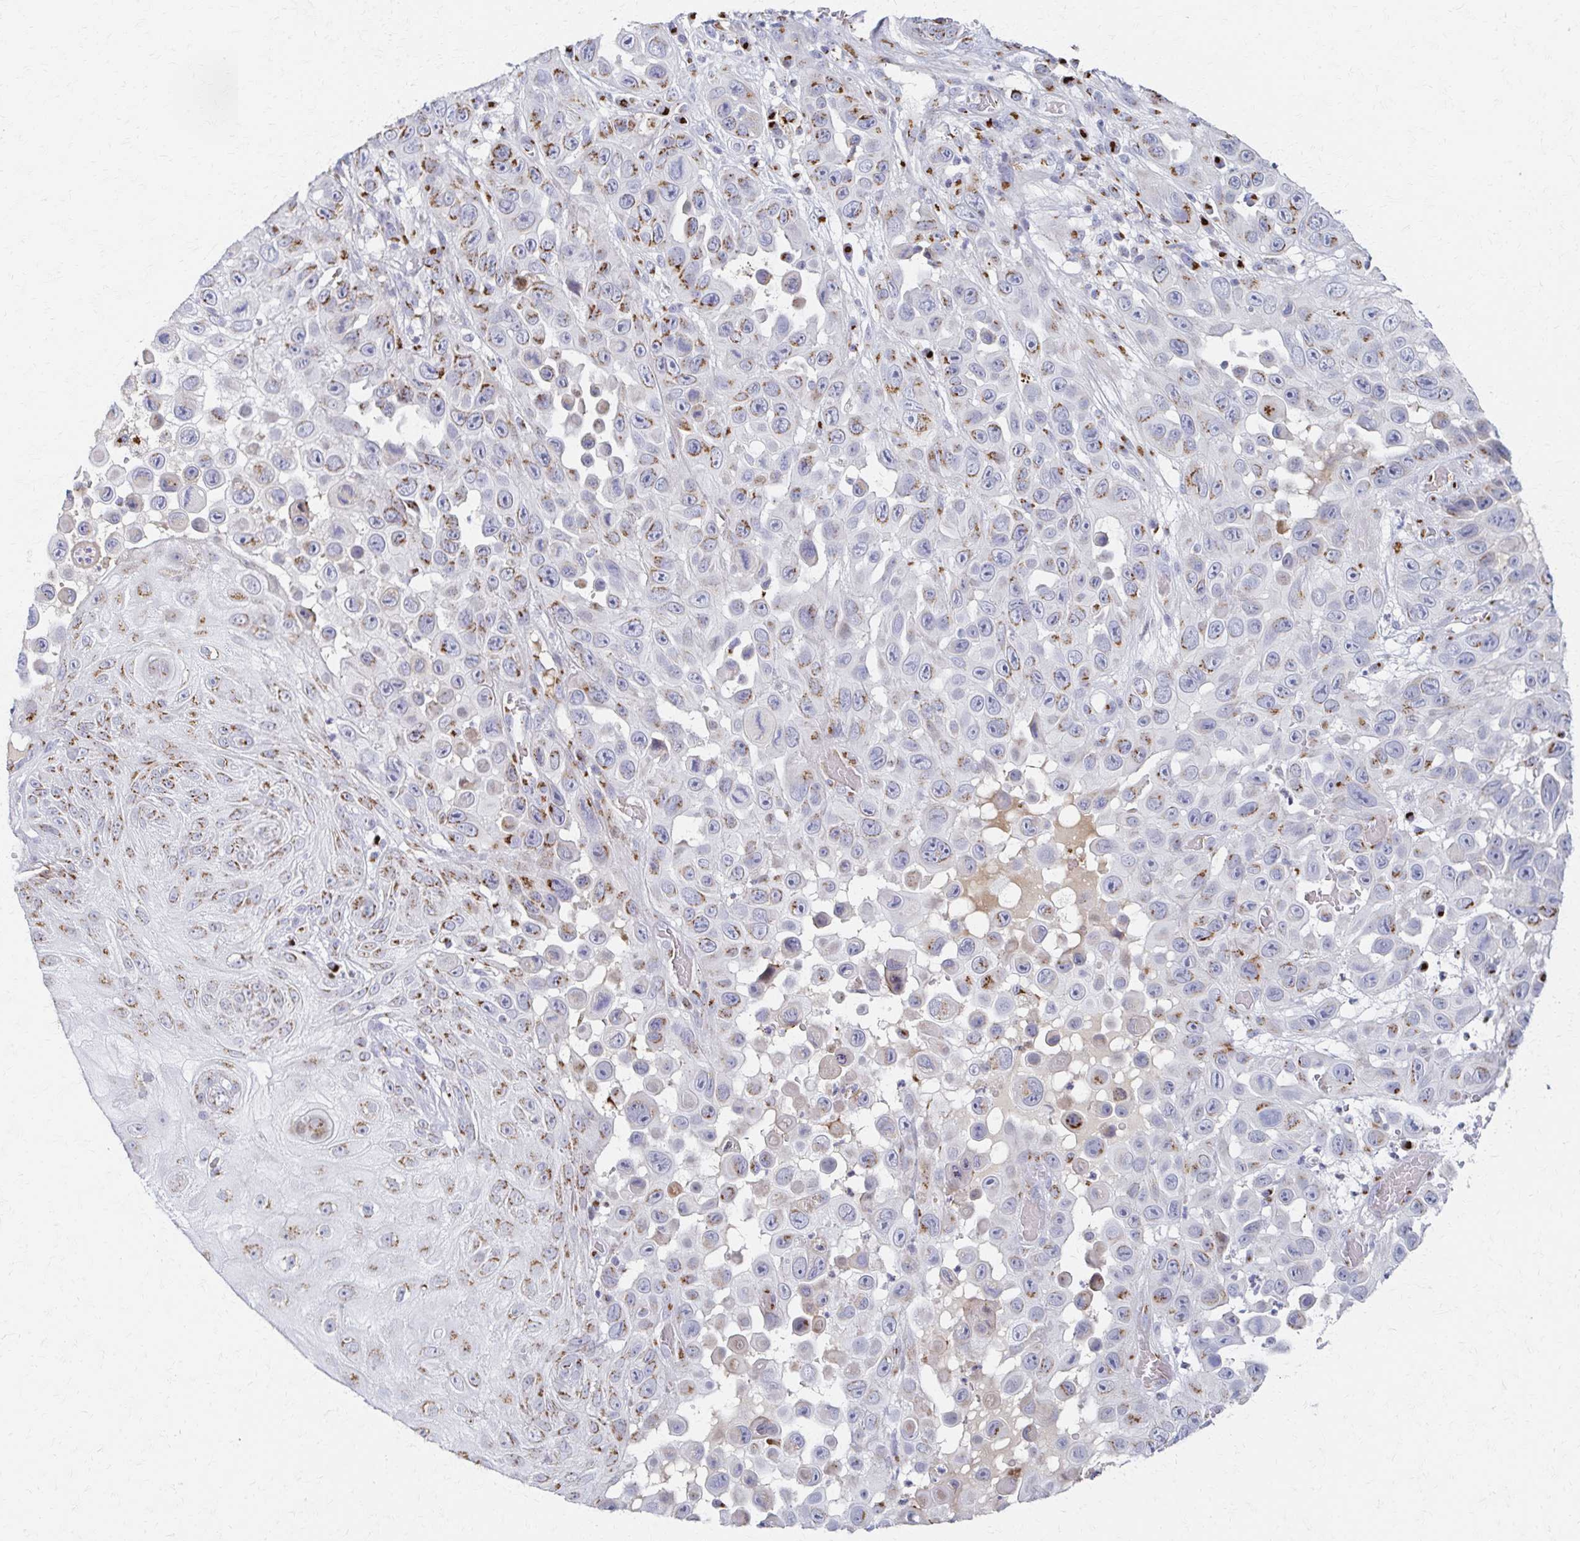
{"staining": {"intensity": "moderate", "quantity": "25%-75%", "location": "cytoplasmic/membranous"}, "tissue": "skin cancer", "cell_type": "Tumor cells", "image_type": "cancer", "snomed": [{"axis": "morphology", "description": "Squamous cell carcinoma, NOS"}, {"axis": "topography", "description": "Skin"}], "caption": "DAB immunohistochemical staining of human squamous cell carcinoma (skin) displays moderate cytoplasmic/membranous protein expression in approximately 25%-75% of tumor cells. (DAB IHC with brightfield microscopy, high magnification).", "gene": "TM9SF1", "patient": {"sex": "male", "age": 81}}